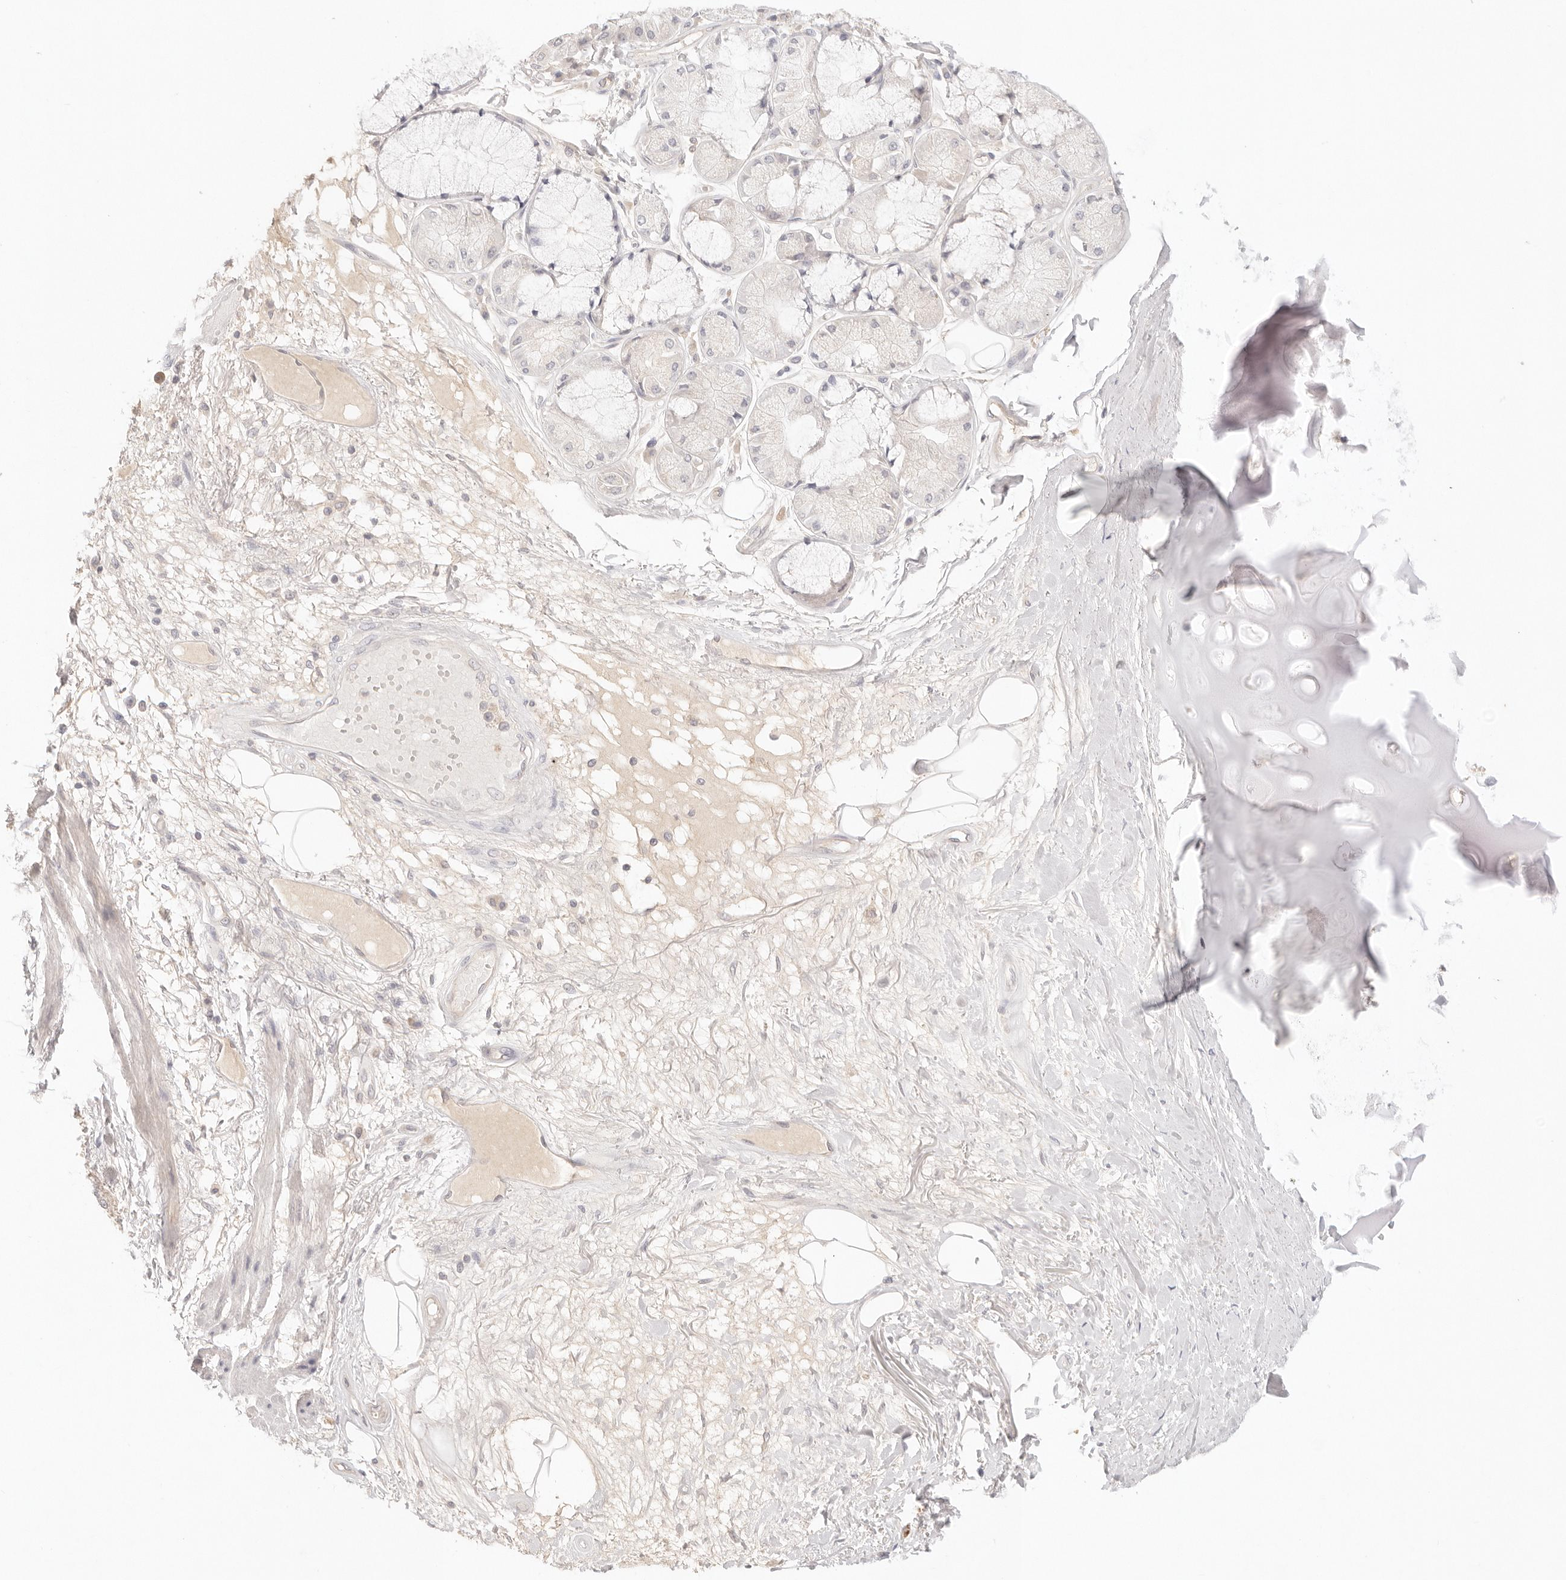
{"staining": {"intensity": "negative", "quantity": "none", "location": "none"}, "tissue": "adipose tissue", "cell_type": "Adipocytes", "image_type": "normal", "snomed": [{"axis": "morphology", "description": "Normal tissue, NOS"}, {"axis": "topography", "description": "Bronchus"}], "caption": "Immunohistochemistry photomicrograph of unremarkable adipose tissue stained for a protein (brown), which displays no expression in adipocytes.", "gene": "SPHK1", "patient": {"sex": "male", "age": 66}}